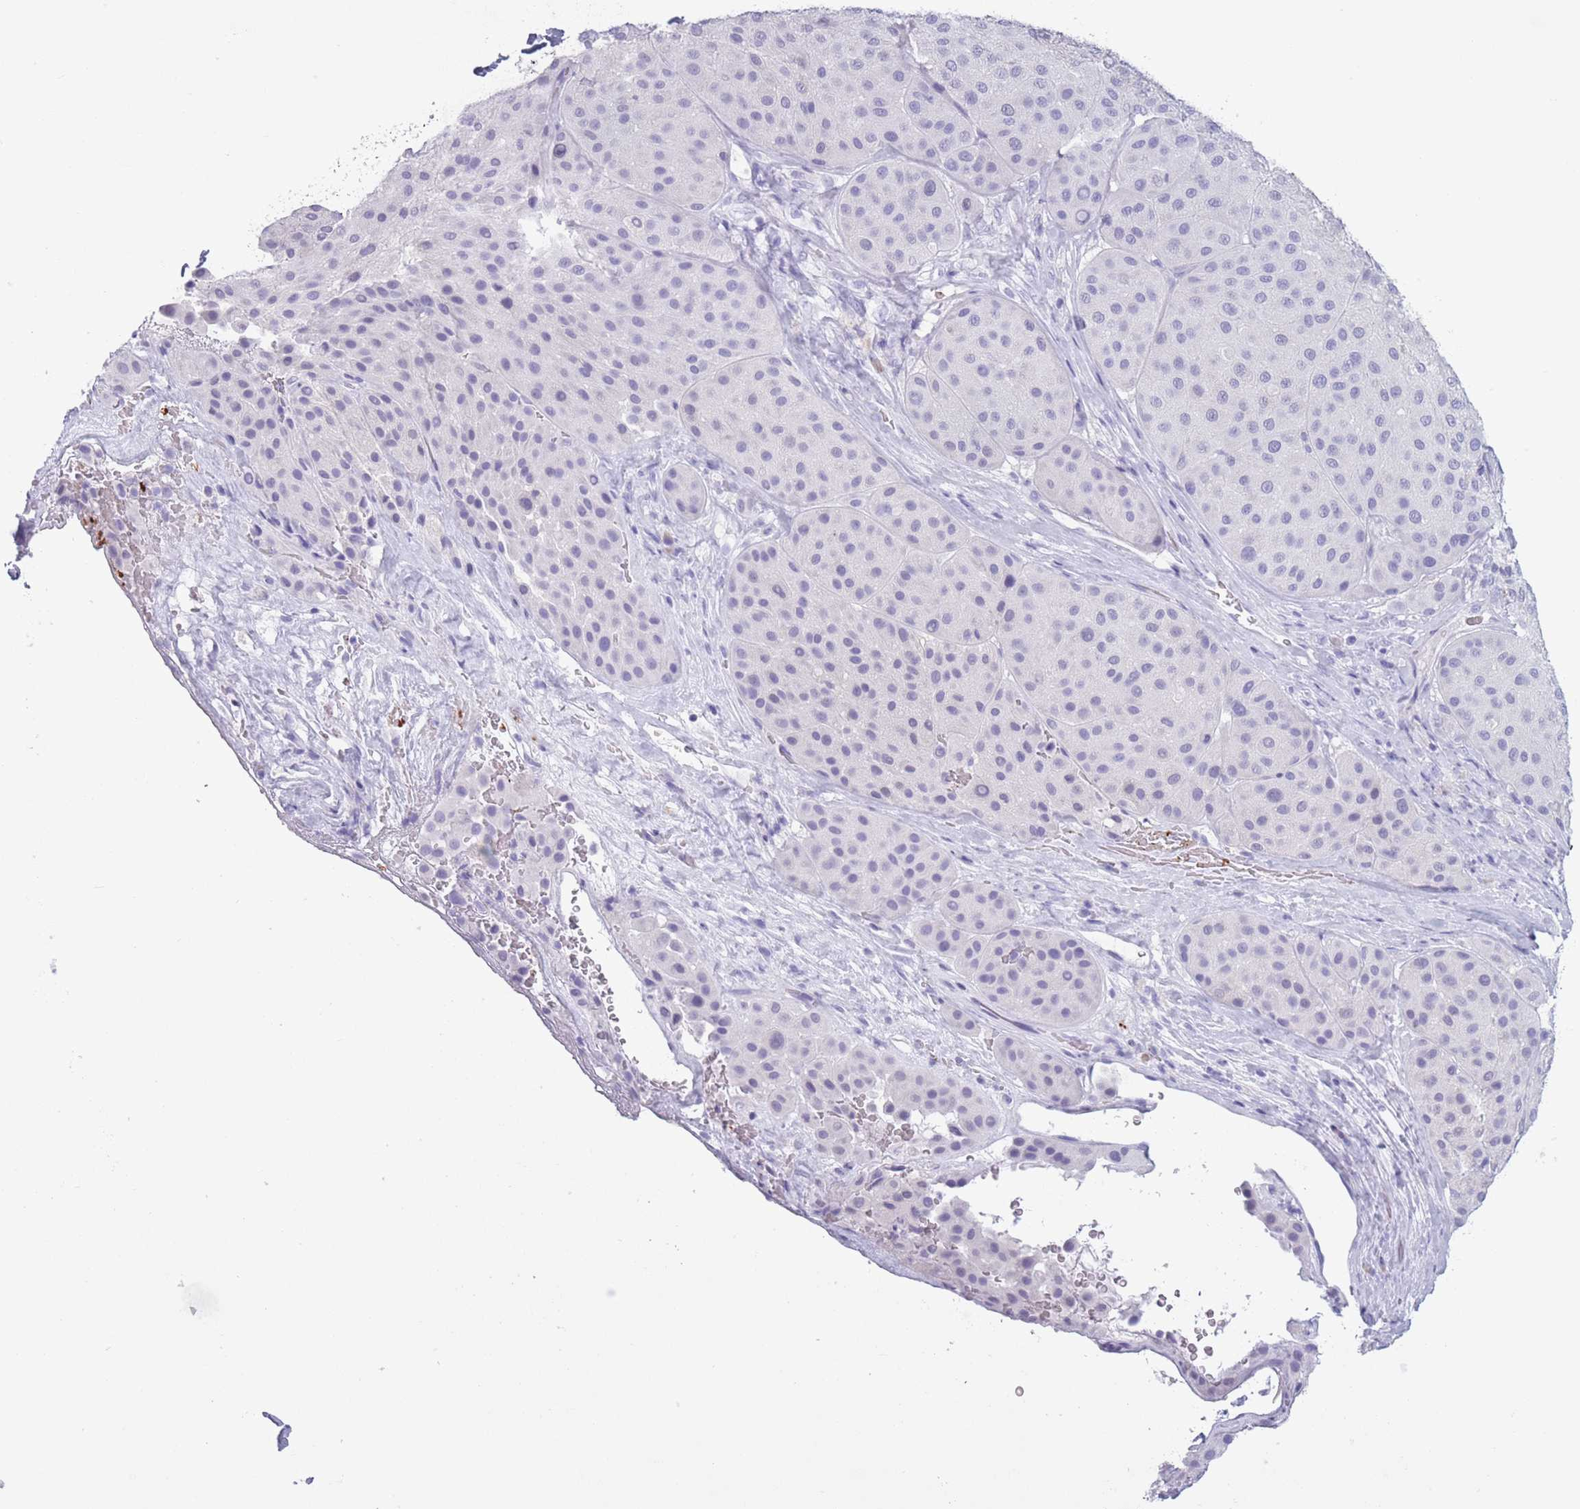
{"staining": {"intensity": "negative", "quantity": "none", "location": "none"}, "tissue": "melanoma", "cell_type": "Tumor cells", "image_type": "cancer", "snomed": [{"axis": "morphology", "description": "Malignant melanoma, Metastatic site"}, {"axis": "topography", "description": "Smooth muscle"}], "caption": "Photomicrograph shows no protein staining in tumor cells of malignant melanoma (metastatic site) tissue. (DAB (3,3'-diaminobenzidine) immunohistochemistry with hematoxylin counter stain).", "gene": "OR7C1", "patient": {"sex": "male", "age": 41}}